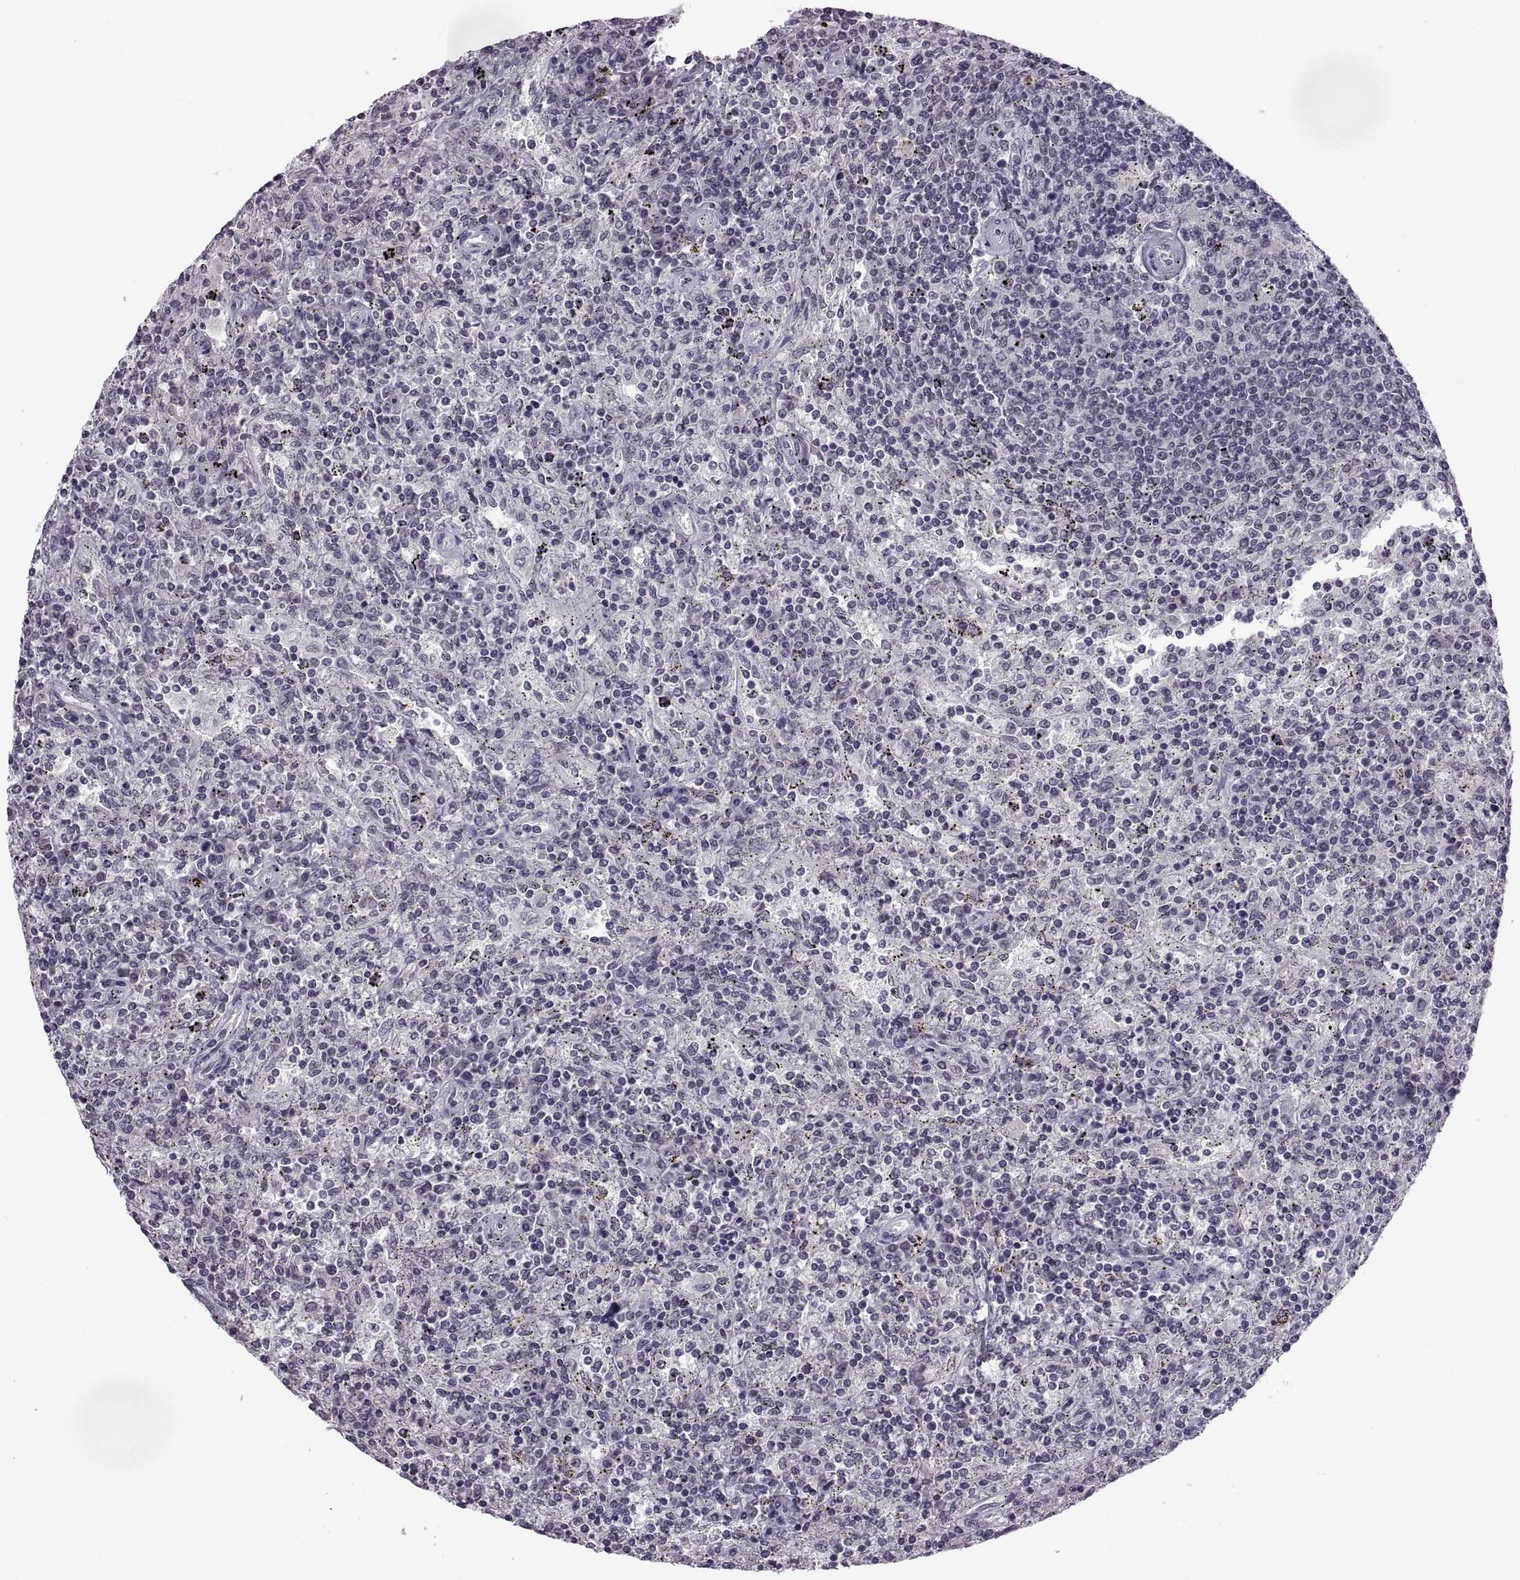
{"staining": {"intensity": "negative", "quantity": "none", "location": "none"}, "tissue": "lymphoma", "cell_type": "Tumor cells", "image_type": "cancer", "snomed": [{"axis": "morphology", "description": "Malignant lymphoma, non-Hodgkin's type, Low grade"}, {"axis": "topography", "description": "Spleen"}], "caption": "Tumor cells are negative for brown protein staining in lymphoma.", "gene": "OTP", "patient": {"sex": "male", "age": 62}}